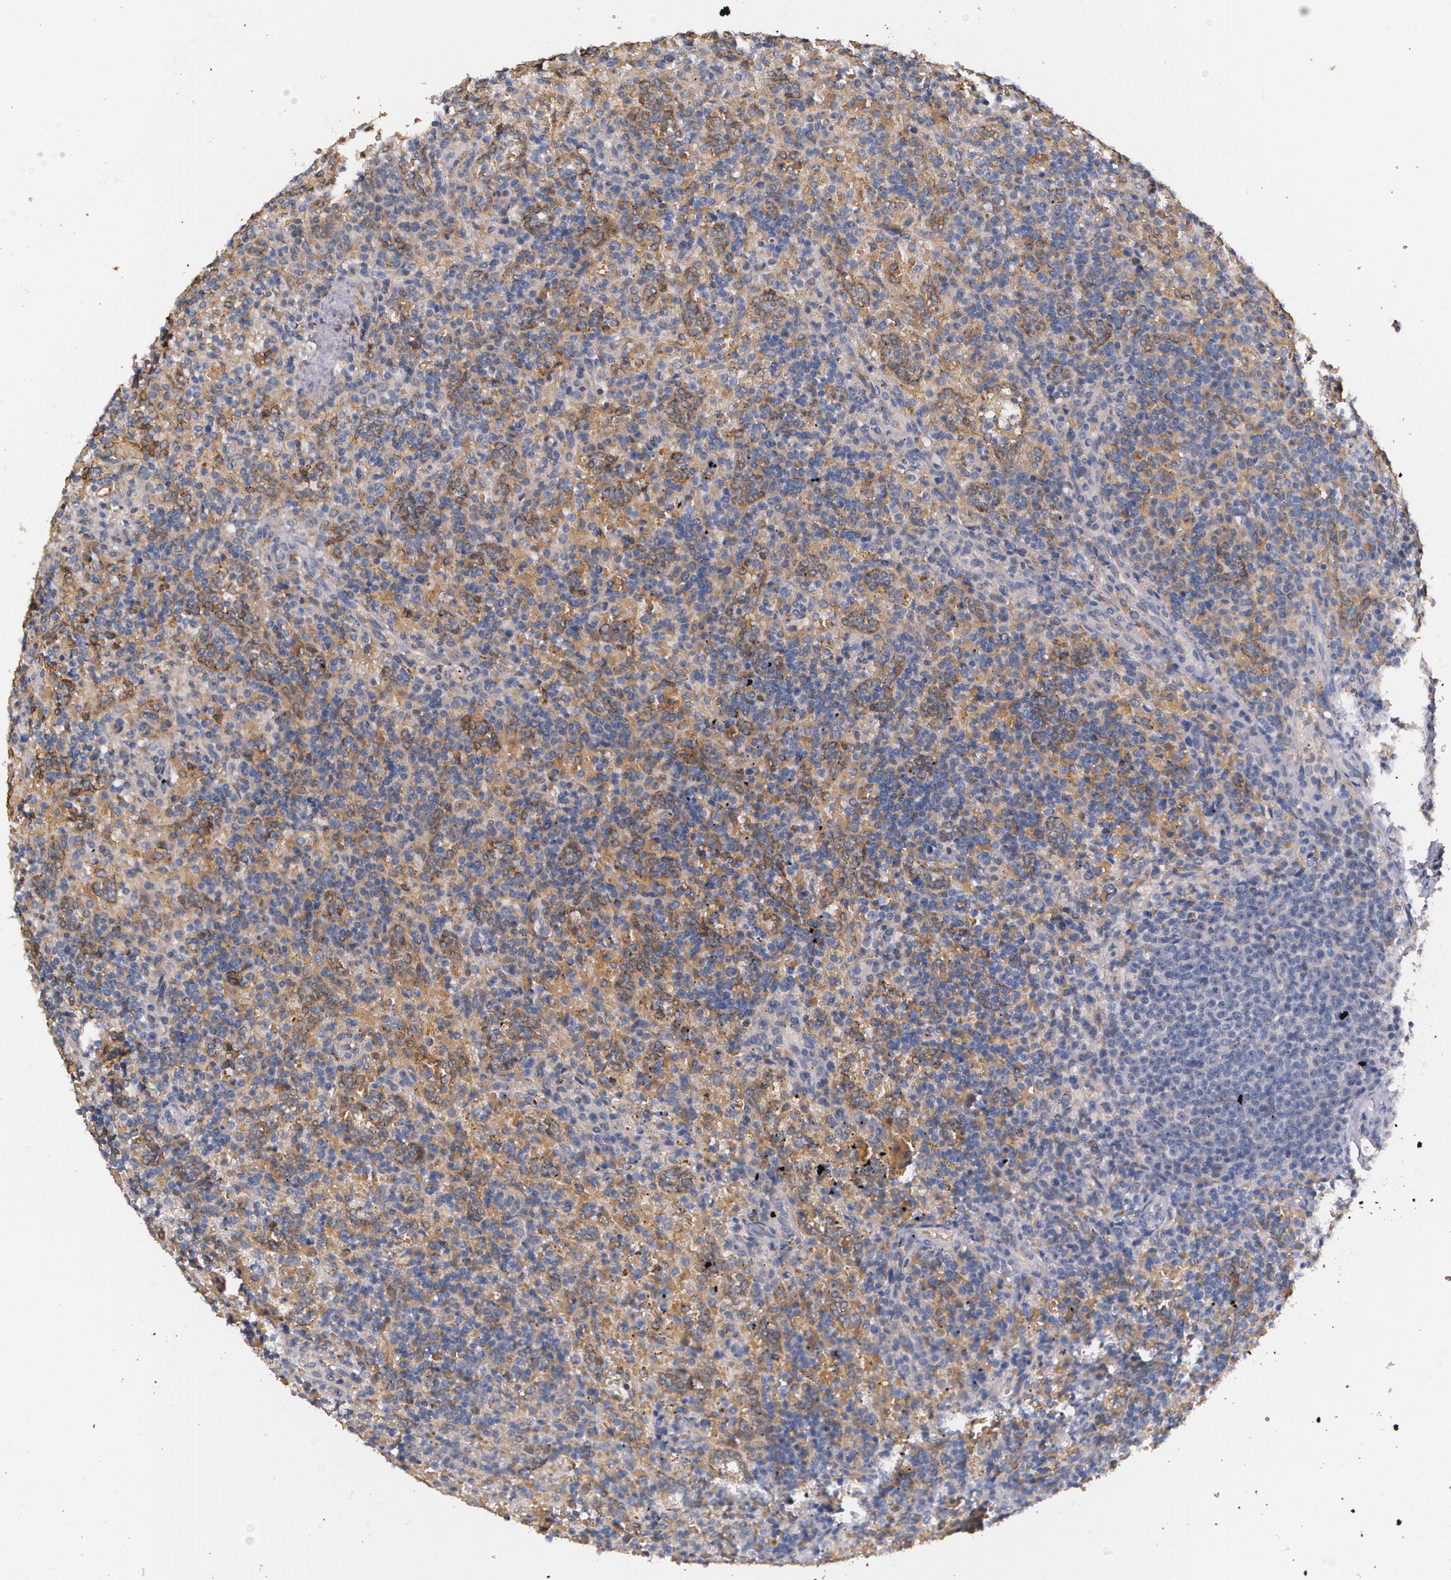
{"staining": {"intensity": "weak", "quantity": ">75%", "location": "cytoplasmic/membranous"}, "tissue": "lymphoma", "cell_type": "Tumor cells", "image_type": "cancer", "snomed": [{"axis": "morphology", "description": "Malignant lymphoma, non-Hodgkin's type, Low grade"}, {"axis": "topography", "description": "Spleen"}], "caption": "Lymphoma stained with DAB (3,3'-diaminobenzidine) immunohistochemistry (IHC) exhibits low levels of weak cytoplasmic/membranous positivity in approximately >75% of tumor cells.", "gene": "ATF3", "patient": {"sex": "male", "age": 67}}